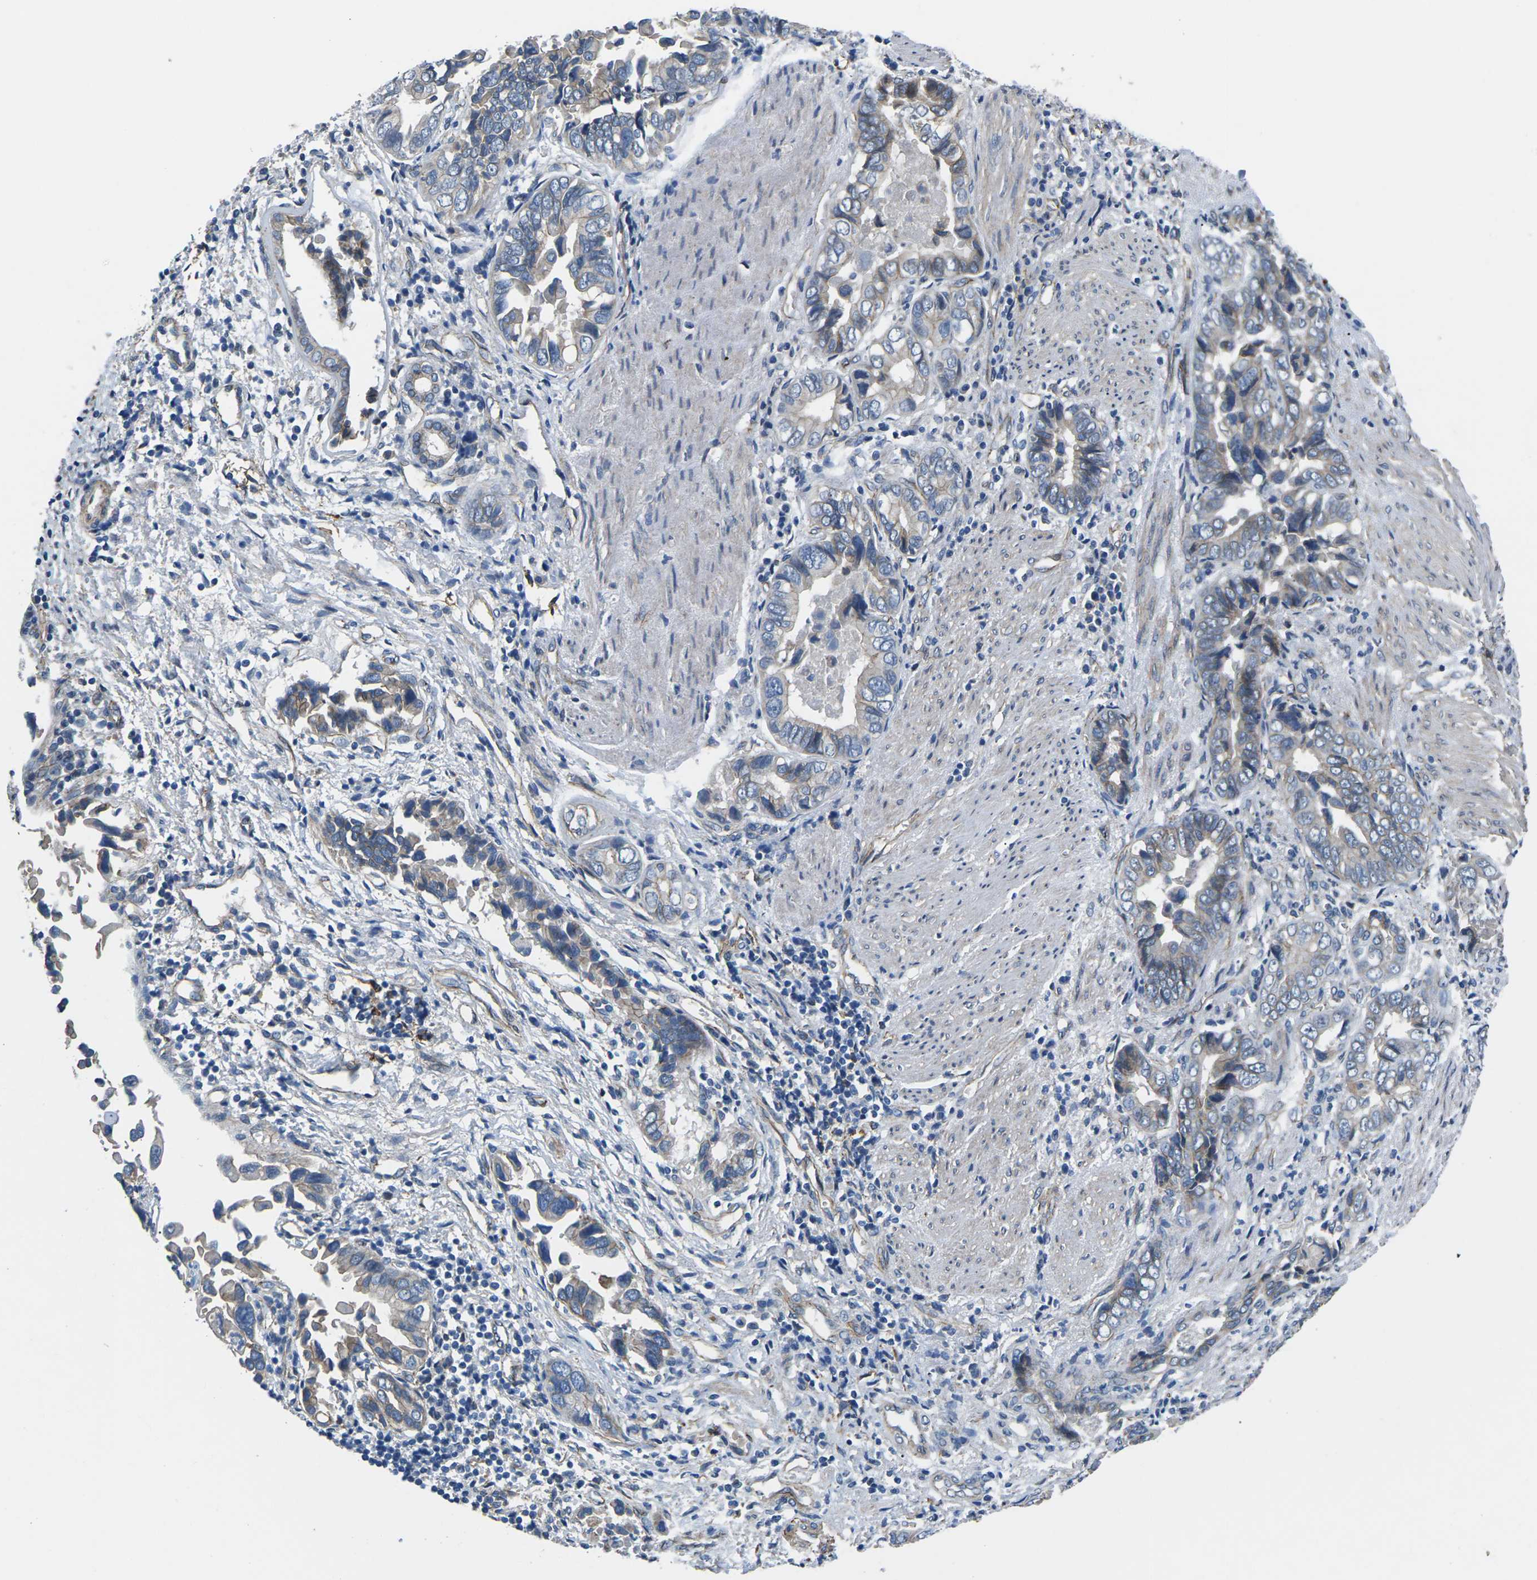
{"staining": {"intensity": "negative", "quantity": "none", "location": "none"}, "tissue": "liver cancer", "cell_type": "Tumor cells", "image_type": "cancer", "snomed": [{"axis": "morphology", "description": "Cholangiocarcinoma"}, {"axis": "topography", "description": "Liver"}], "caption": "Image shows no protein expression in tumor cells of liver cancer tissue. (DAB (3,3'-diaminobenzidine) immunohistochemistry (IHC), high magnification).", "gene": "CTNND1", "patient": {"sex": "female", "age": 79}}